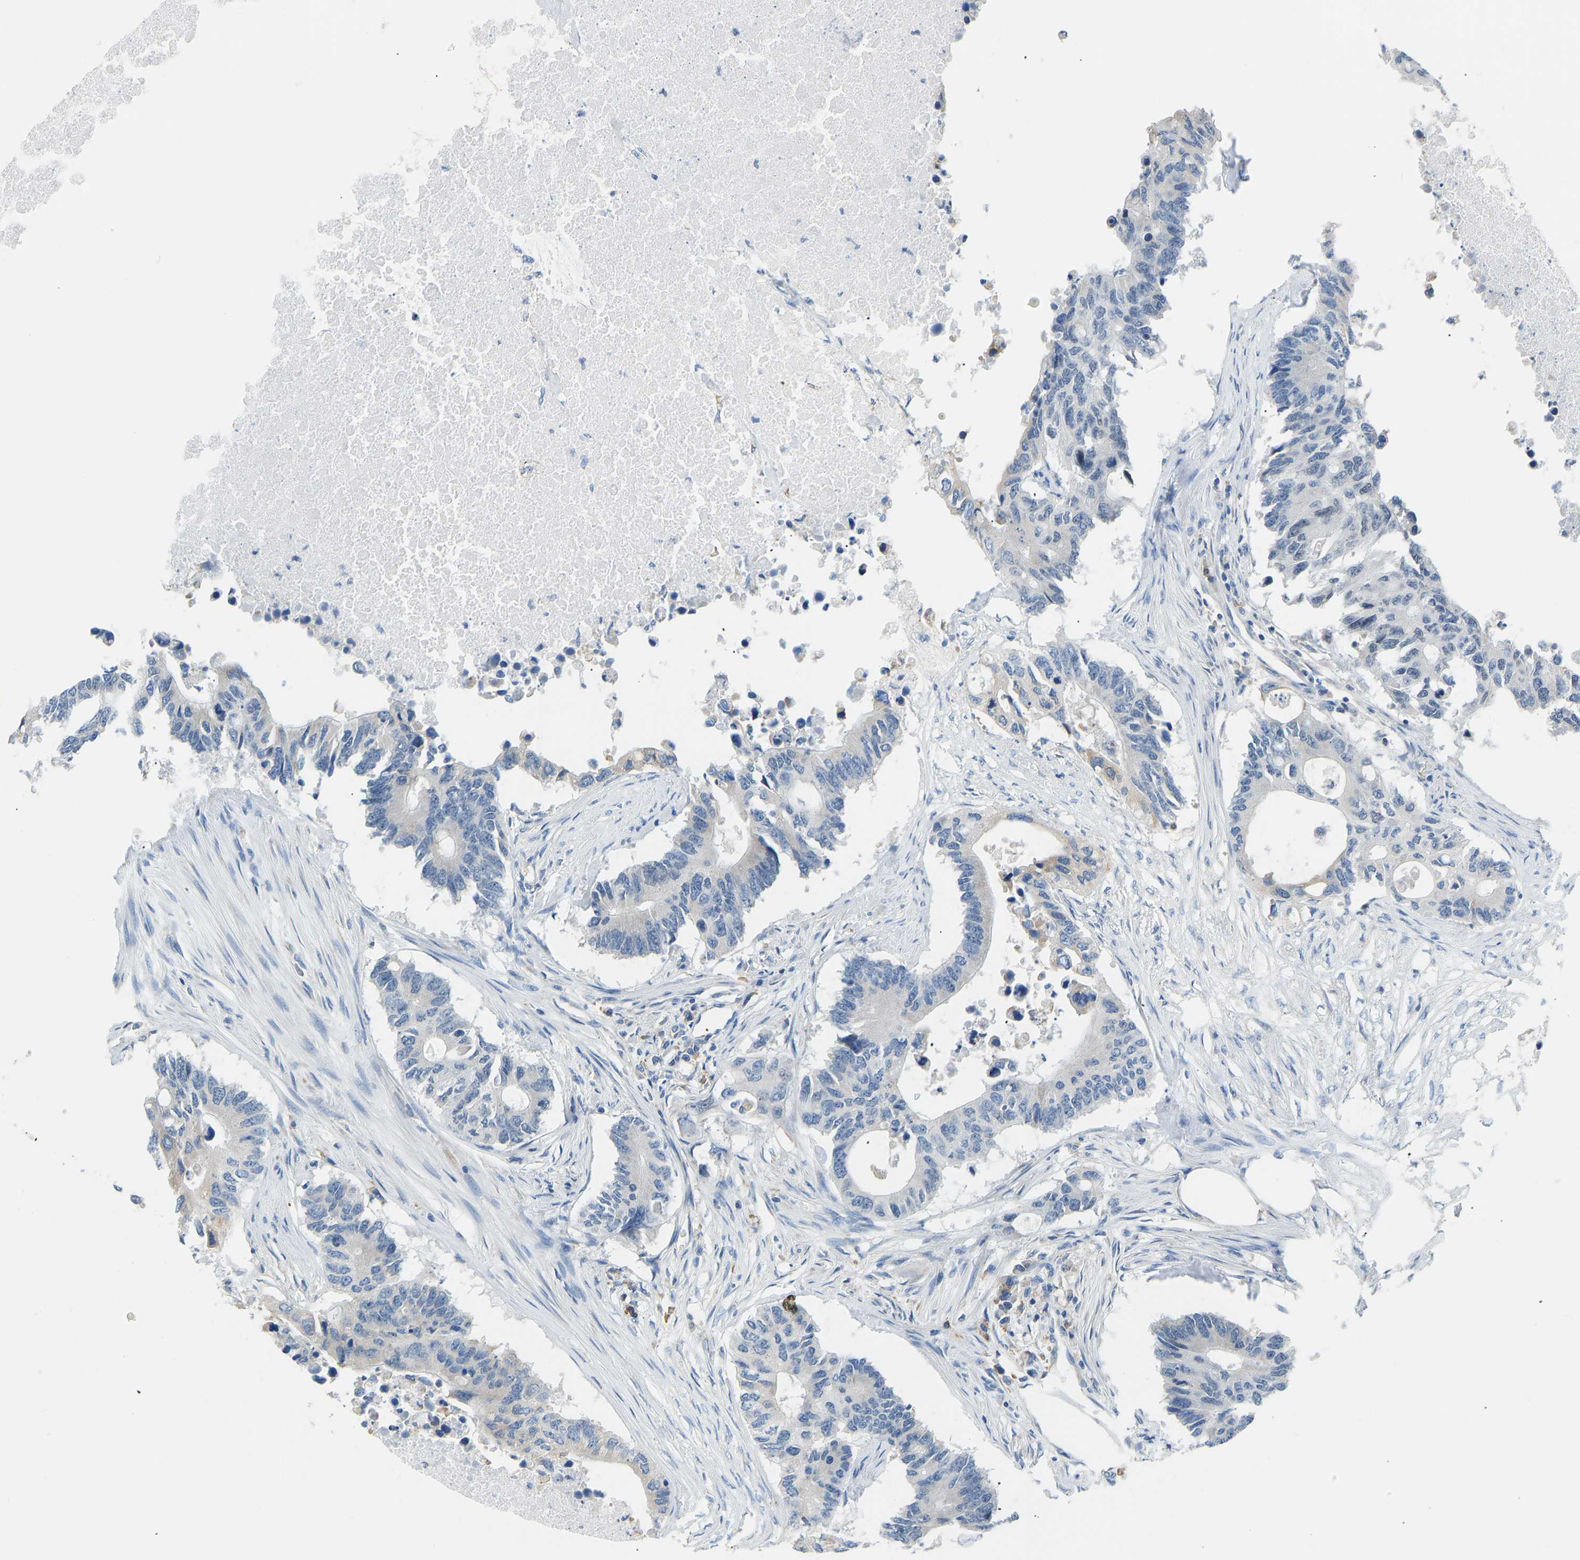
{"staining": {"intensity": "negative", "quantity": "none", "location": "none"}, "tissue": "colorectal cancer", "cell_type": "Tumor cells", "image_type": "cancer", "snomed": [{"axis": "morphology", "description": "Adenocarcinoma, NOS"}, {"axis": "topography", "description": "Colon"}], "caption": "There is no significant staining in tumor cells of colorectal adenocarcinoma.", "gene": "VRK1", "patient": {"sex": "male", "age": 71}}